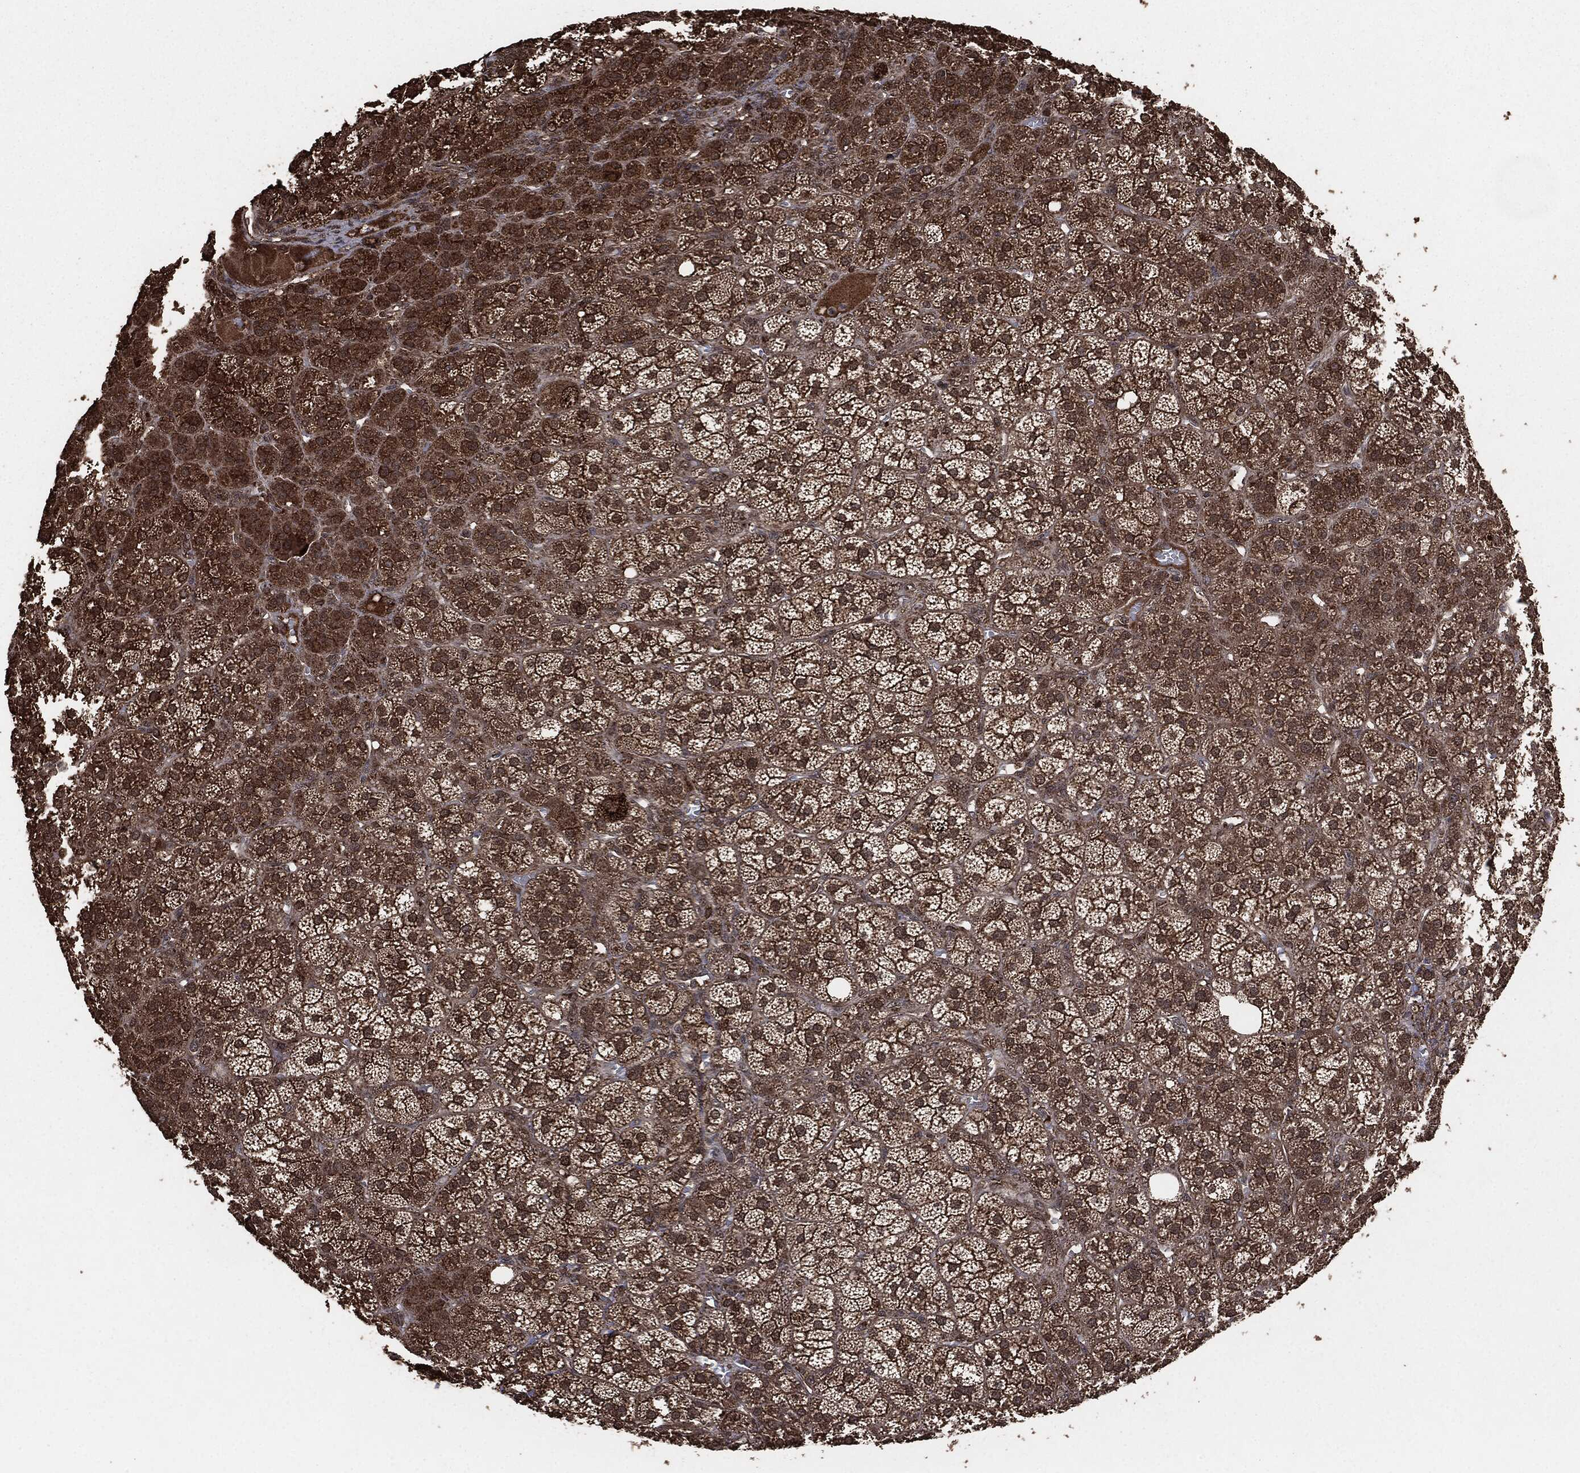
{"staining": {"intensity": "strong", "quantity": "25%-75%", "location": "cytoplasmic/membranous,nuclear"}, "tissue": "adrenal gland", "cell_type": "Glandular cells", "image_type": "normal", "snomed": [{"axis": "morphology", "description": "Normal tissue, NOS"}, {"axis": "topography", "description": "Adrenal gland"}], "caption": "DAB immunohistochemical staining of unremarkable human adrenal gland demonstrates strong cytoplasmic/membranous,nuclear protein positivity in approximately 25%-75% of glandular cells.", "gene": "EGFR", "patient": {"sex": "female", "age": 60}}